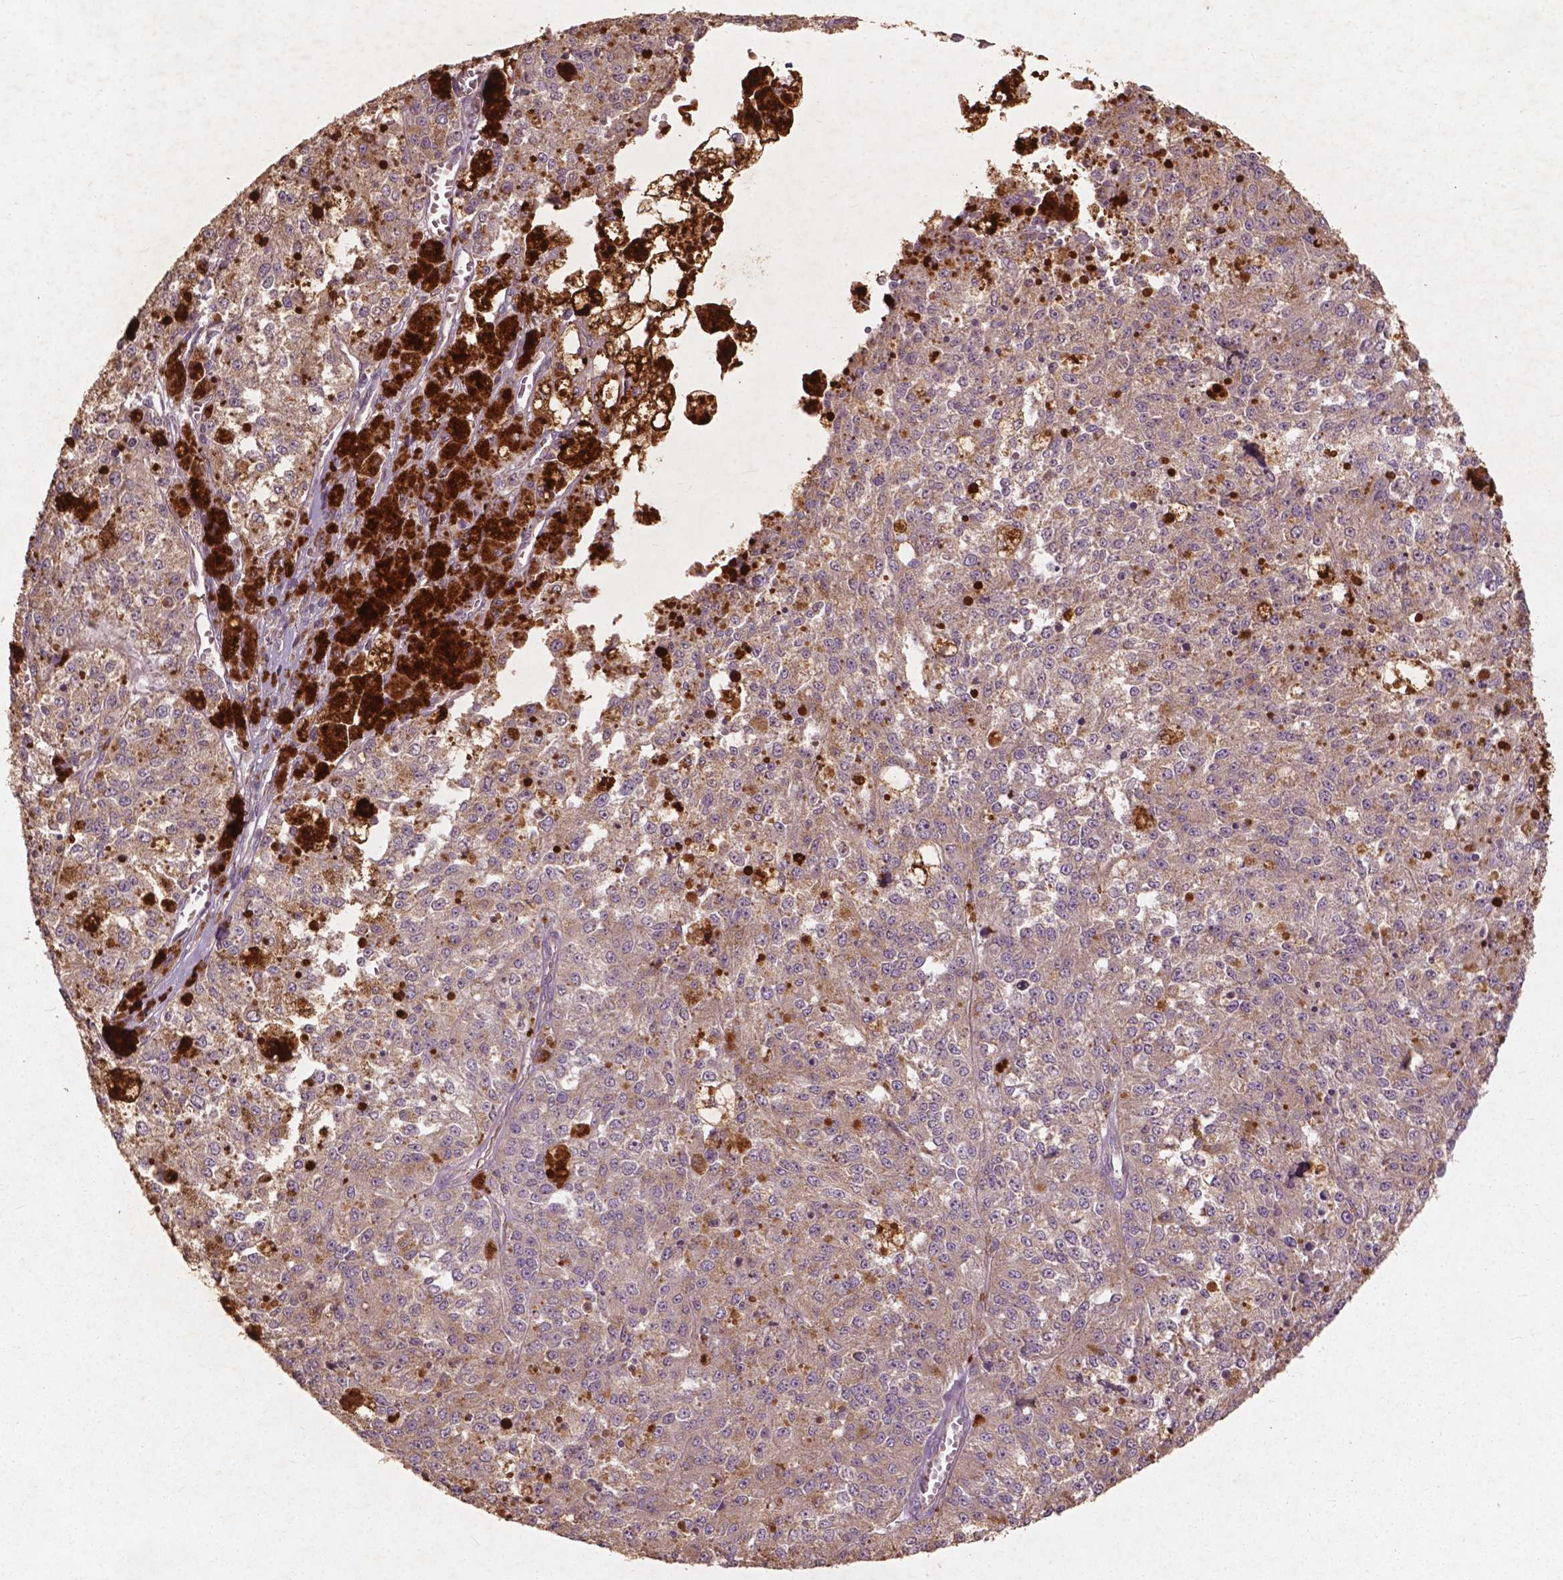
{"staining": {"intensity": "moderate", "quantity": ">75%", "location": "cytoplasmic/membranous"}, "tissue": "melanoma", "cell_type": "Tumor cells", "image_type": "cancer", "snomed": [{"axis": "morphology", "description": "Malignant melanoma, Metastatic site"}, {"axis": "topography", "description": "Lymph node"}], "caption": "DAB (3,3'-diaminobenzidine) immunohistochemical staining of human malignant melanoma (metastatic site) reveals moderate cytoplasmic/membranous protein expression in about >75% of tumor cells. Nuclei are stained in blue.", "gene": "ST6GALNAC5", "patient": {"sex": "female", "age": 64}}